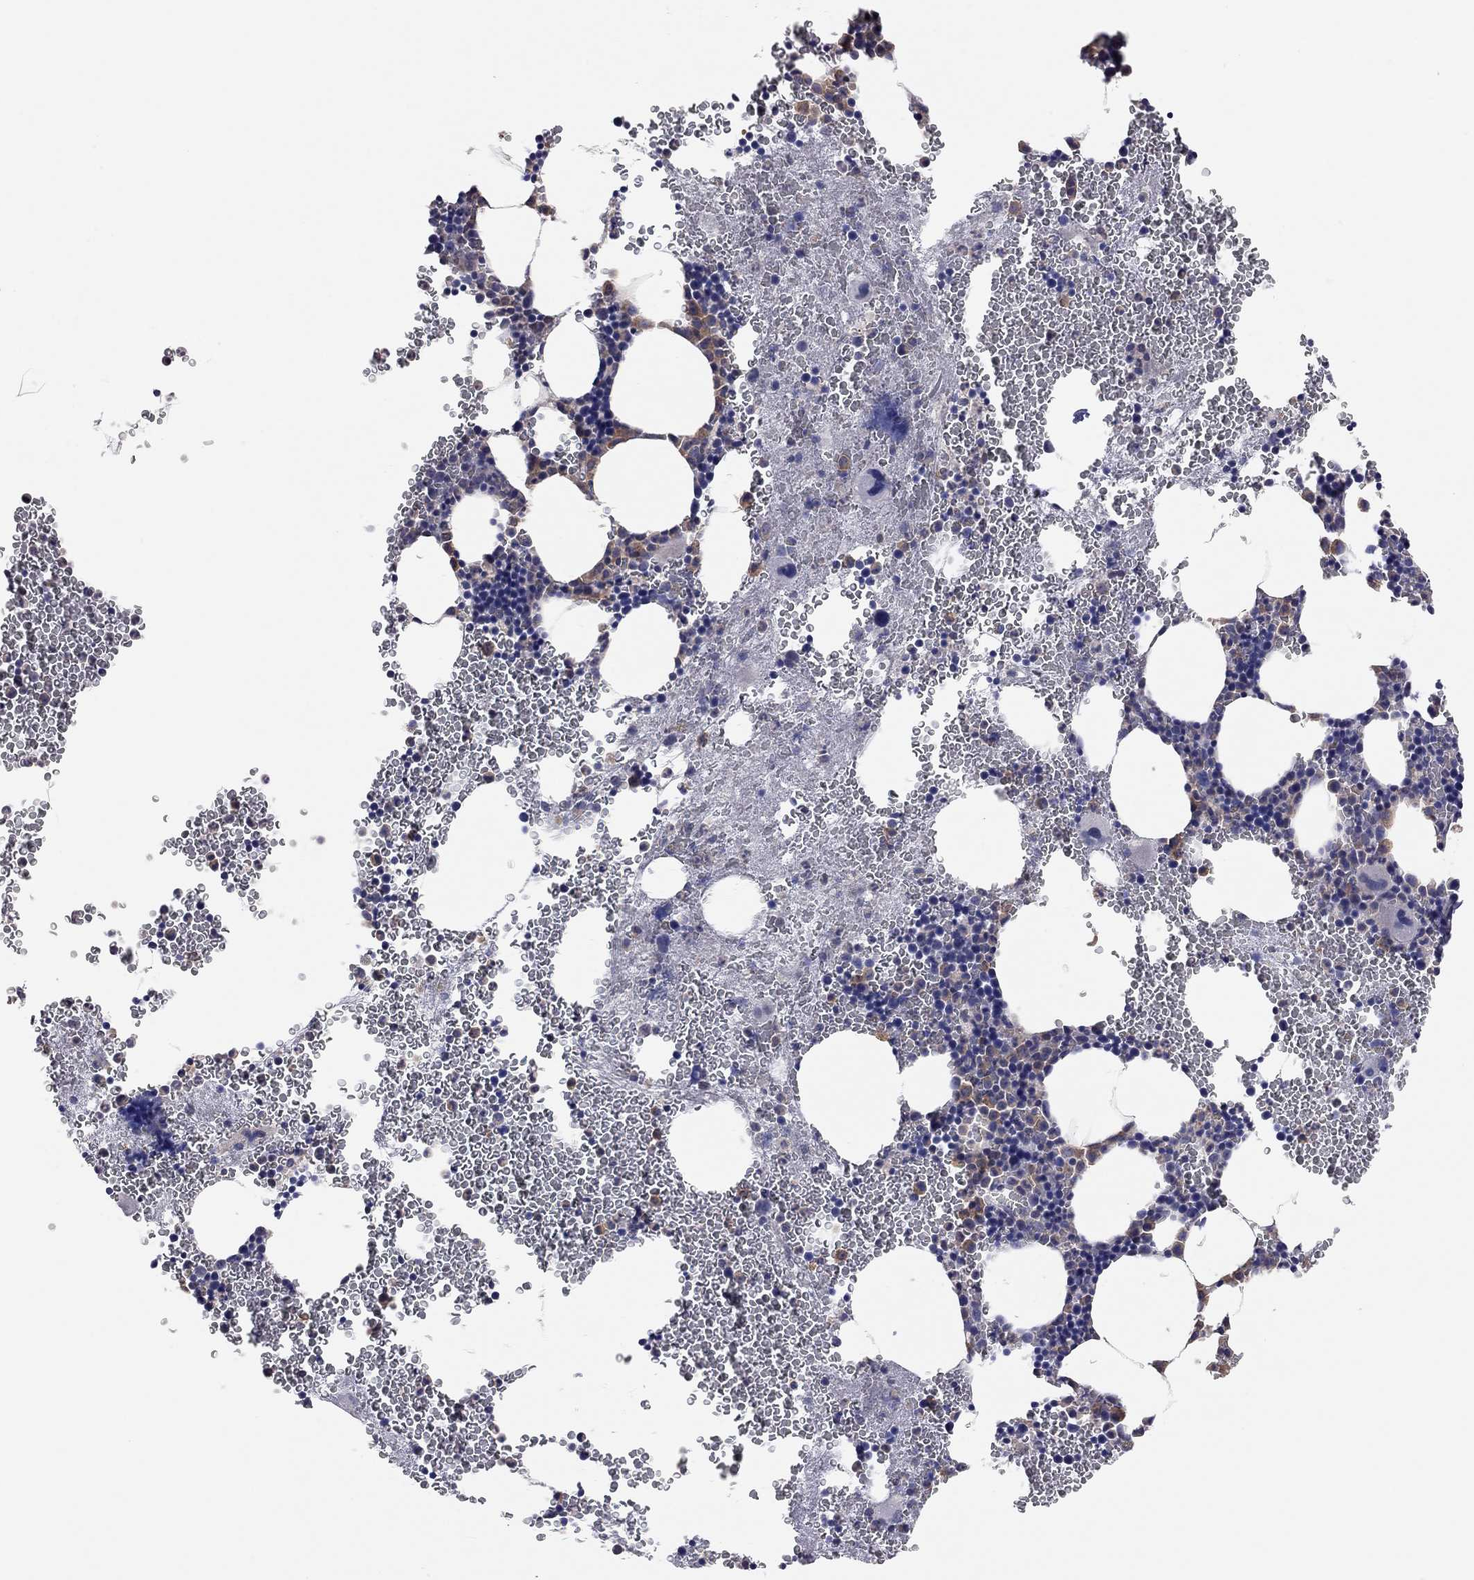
{"staining": {"intensity": "moderate", "quantity": "<25%", "location": "cytoplasmic/membranous"}, "tissue": "bone marrow", "cell_type": "Hematopoietic cells", "image_type": "normal", "snomed": [{"axis": "morphology", "description": "Normal tissue, NOS"}, {"axis": "topography", "description": "Bone marrow"}], "caption": "A low amount of moderate cytoplasmic/membranous positivity is present in about <25% of hematopoietic cells in unremarkable bone marrow.", "gene": "KCNB1", "patient": {"sex": "male", "age": 50}}